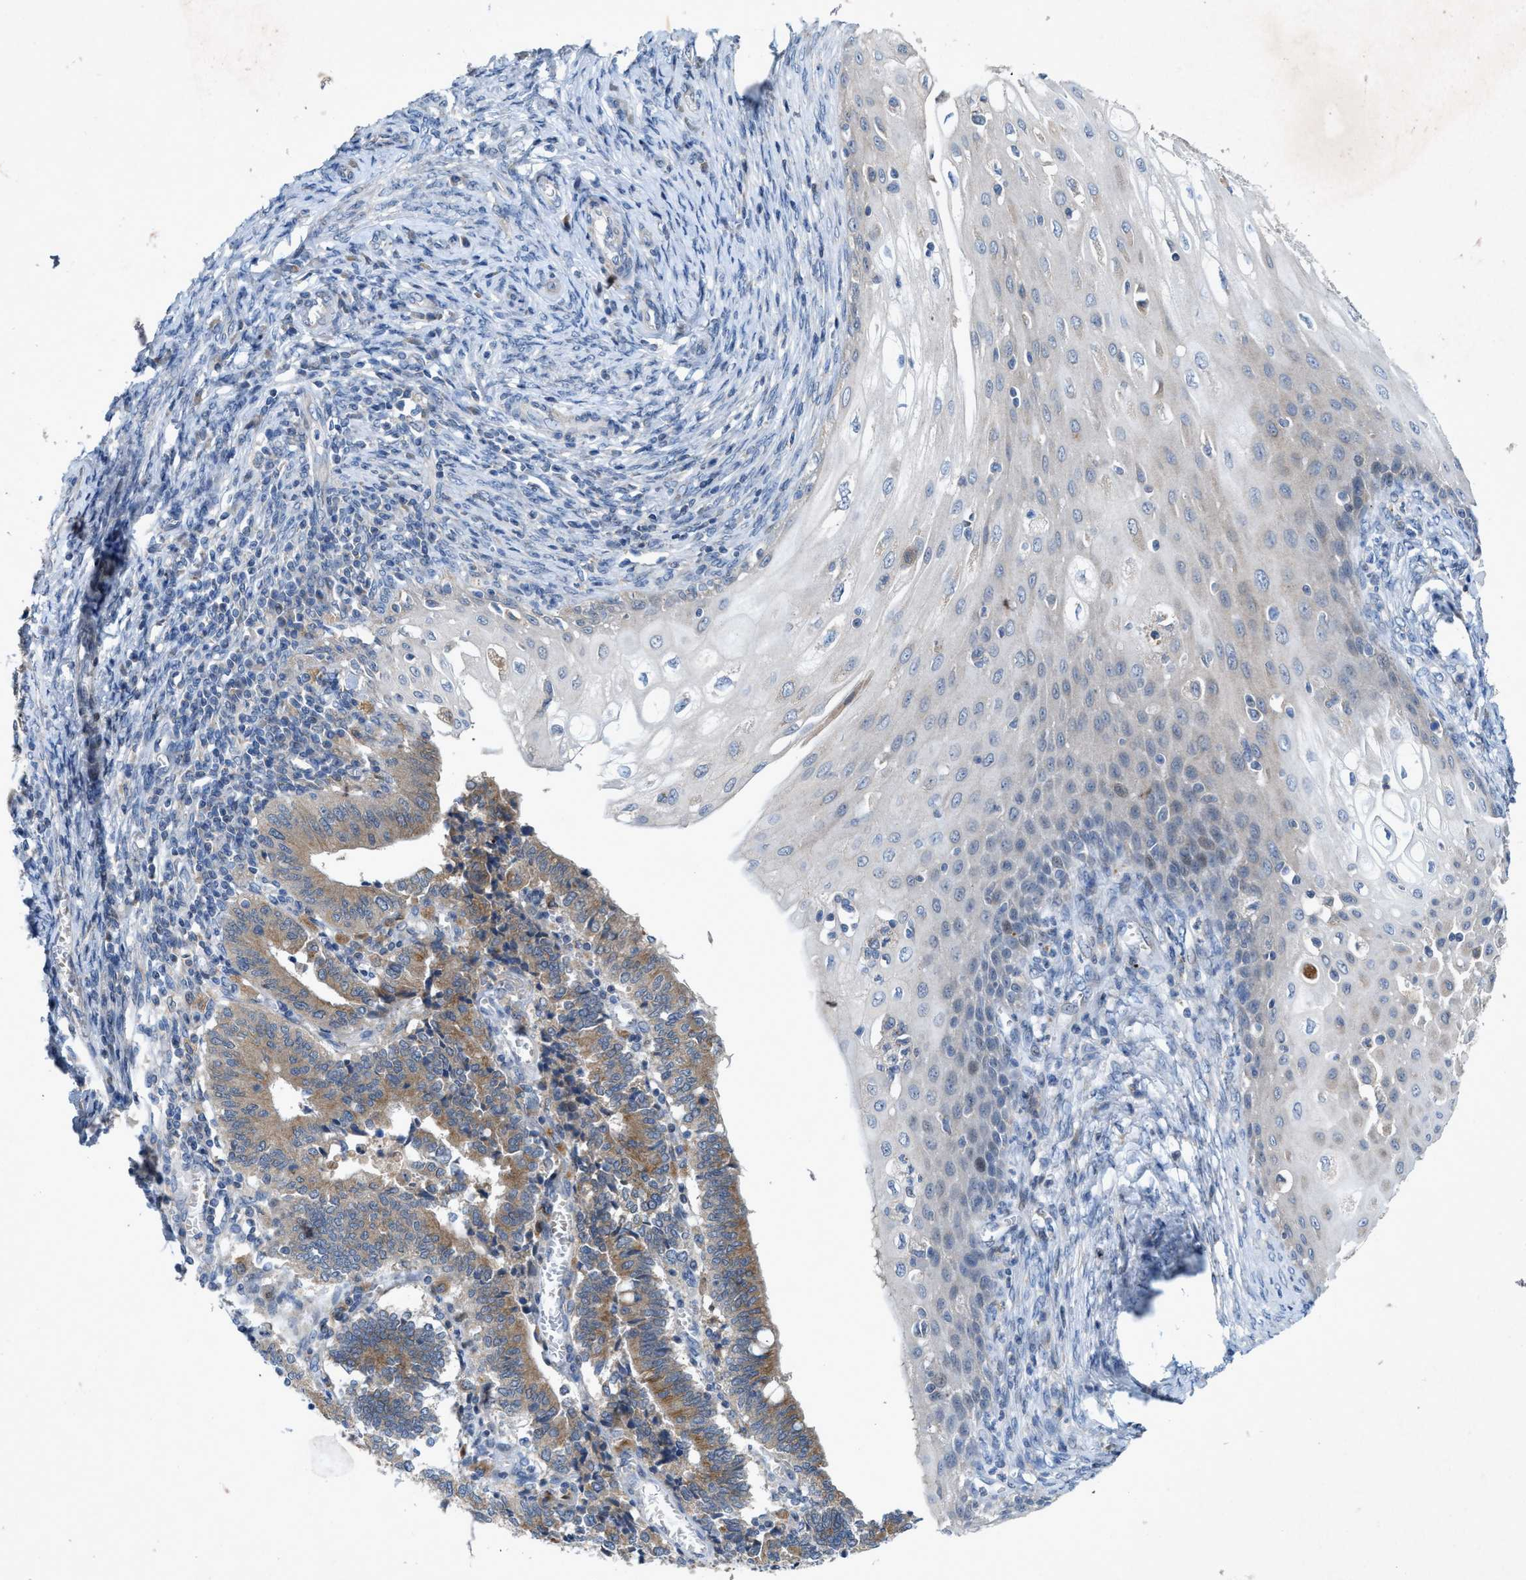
{"staining": {"intensity": "moderate", "quantity": "25%-75%", "location": "cytoplasmic/membranous"}, "tissue": "cervical cancer", "cell_type": "Tumor cells", "image_type": "cancer", "snomed": [{"axis": "morphology", "description": "Adenocarcinoma, NOS"}, {"axis": "topography", "description": "Cervix"}], "caption": "Protein expression analysis of human cervical cancer reveals moderate cytoplasmic/membranous expression in about 25%-75% of tumor cells.", "gene": "URGCP", "patient": {"sex": "female", "age": 44}}